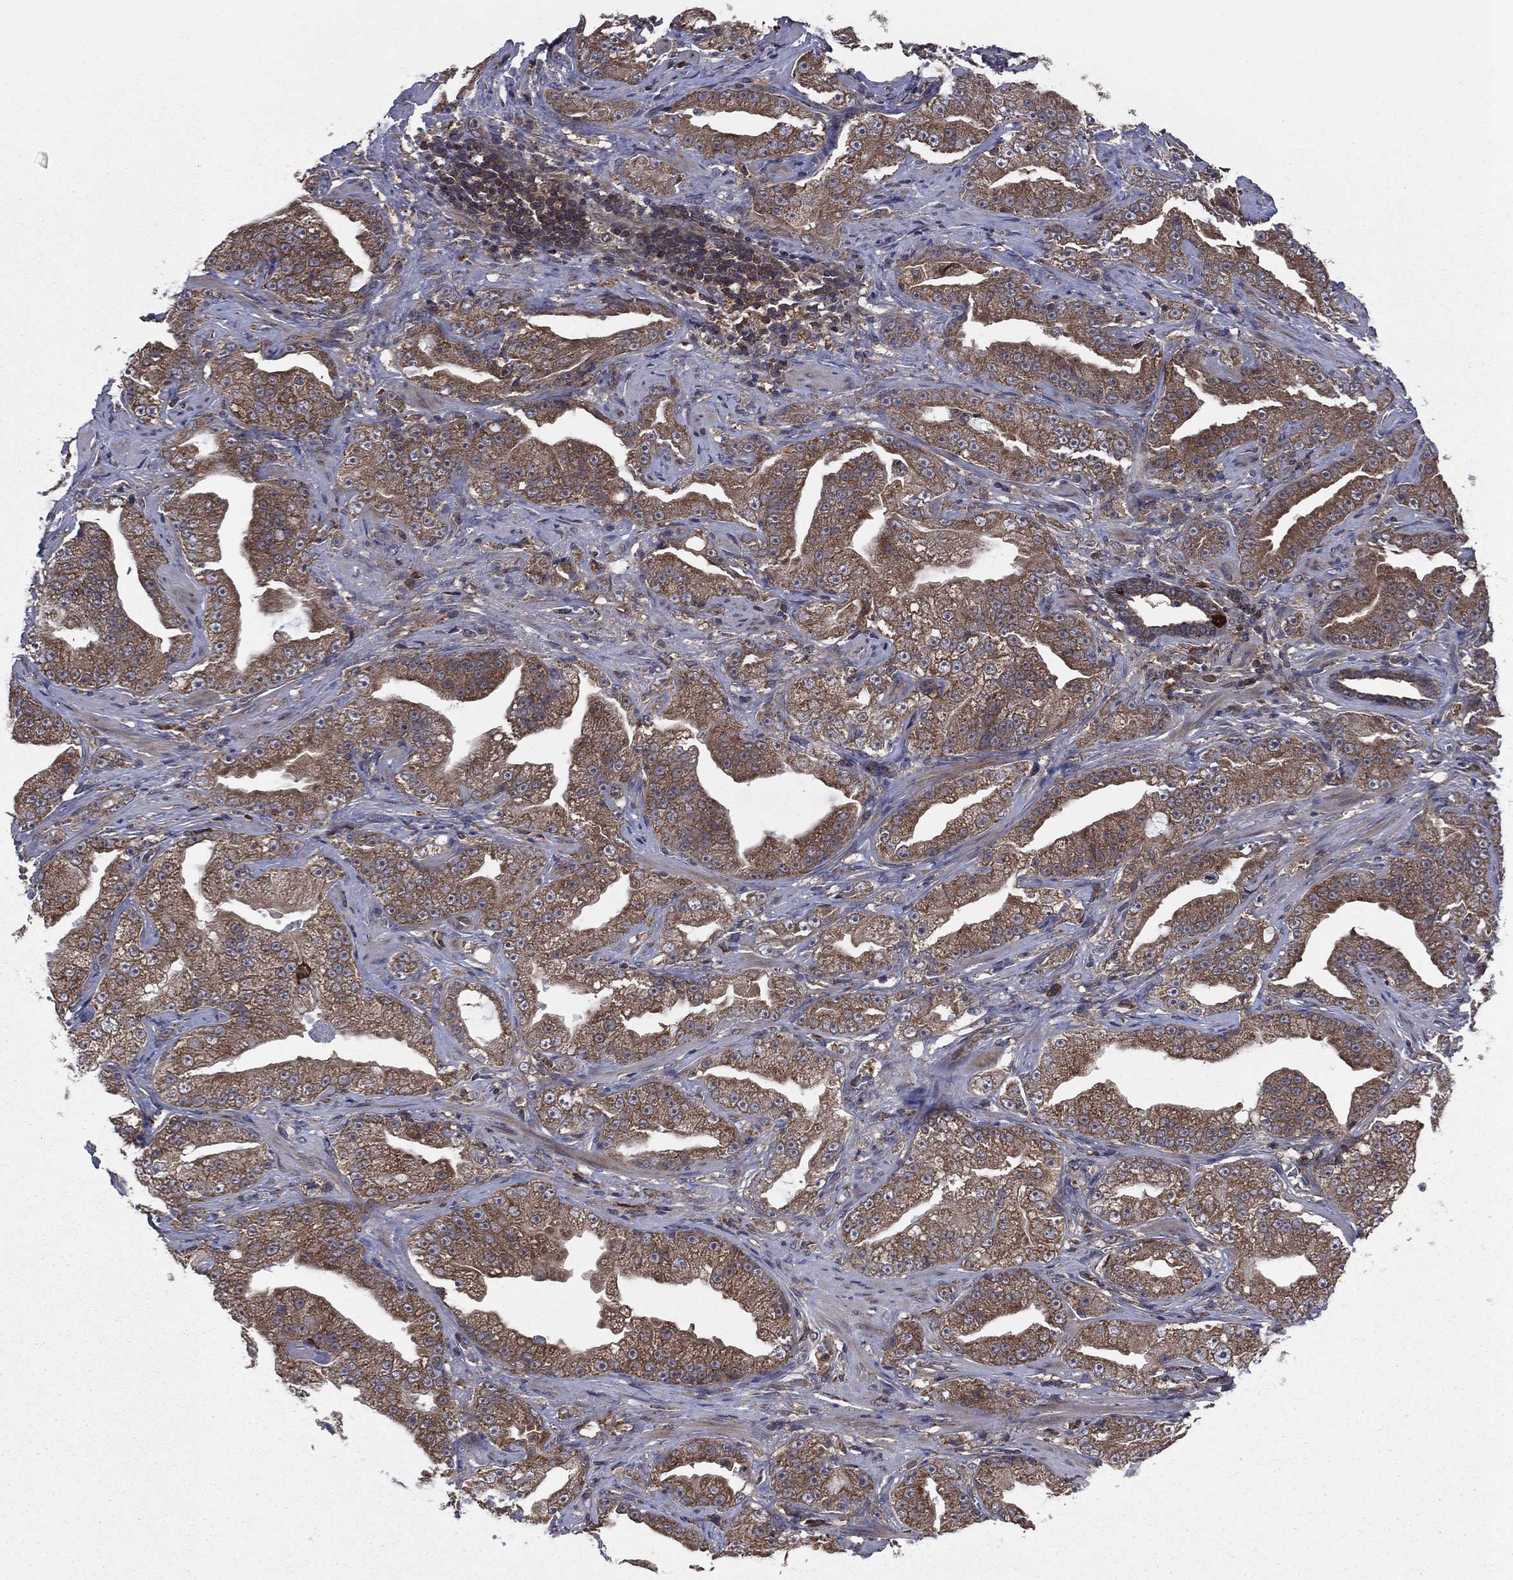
{"staining": {"intensity": "strong", "quantity": ">75%", "location": "cytoplasmic/membranous"}, "tissue": "prostate cancer", "cell_type": "Tumor cells", "image_type": "cancer", "snomed": [{"axis": "morphology", "description": "Adenocarcinoma, Low grade"}, {"axis": "topography", "description": "Prostate"}], "caption": "Protein positivity by IHC reveals strong cytoplasmic/membranous staining in about >75% of tumor cells in prostate cancer.", "gene": "C2orf76", "patient": {"sex": "male", "age": 62}}